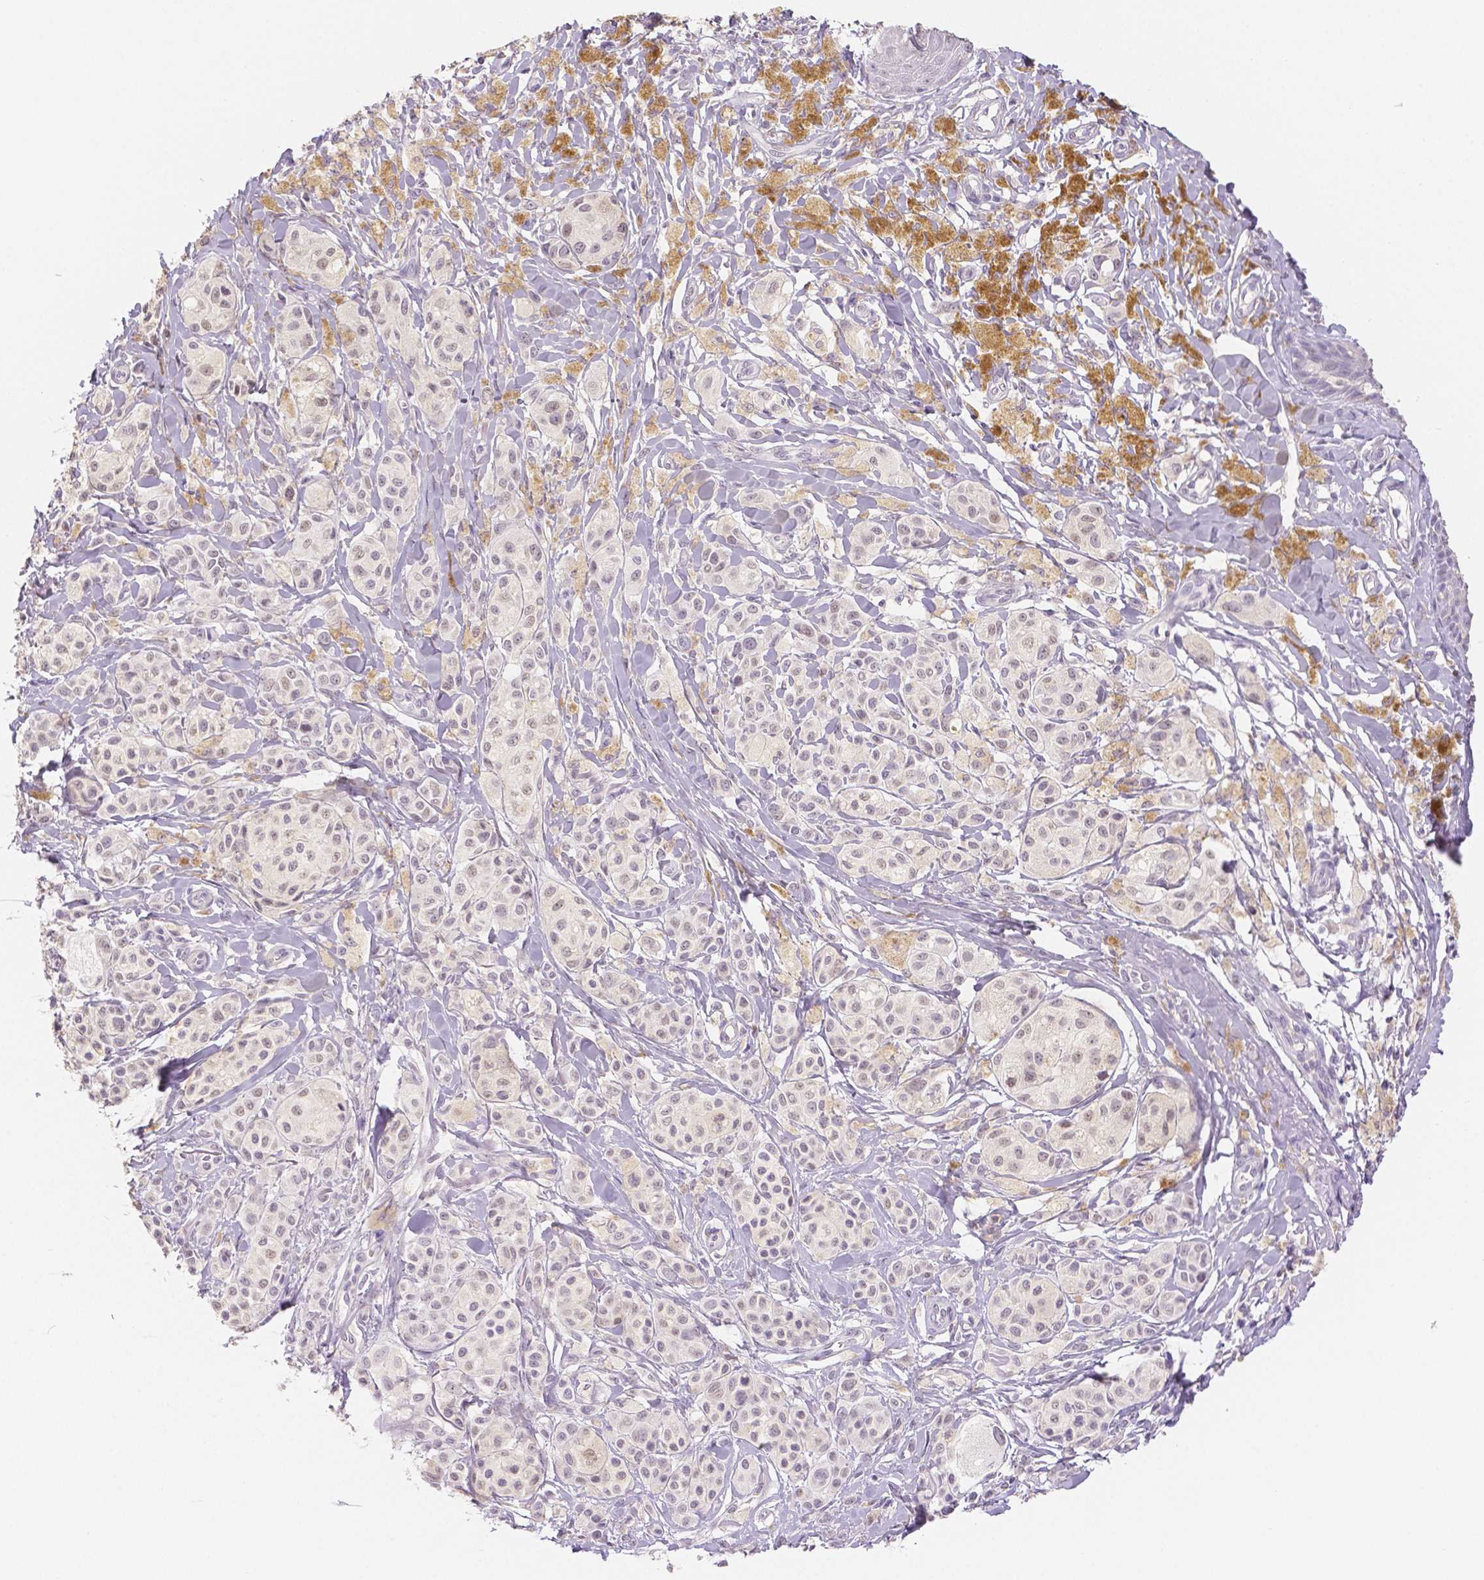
{"staining": {"intensity": "negative", "quantity": "none", "location": "none"}, "tissue": "melanoma", "cell_type": "Tumor cells", "image_type": "cancer", "snomed": [{"axis": "morphology", "description": "Malignant melanoma, NOS"}, {"axis": "topography", "description": "Skin"}], "caption": "Immunohistochemistry (IHC) micrograph of human malignant melanoma stained for a protein (brown), which displays no positivity in tumor cells. (IHC, brightfield microscopy, high magnification).", "gene": "OCLN", "patient": {"sex": "female", "age": 80}}